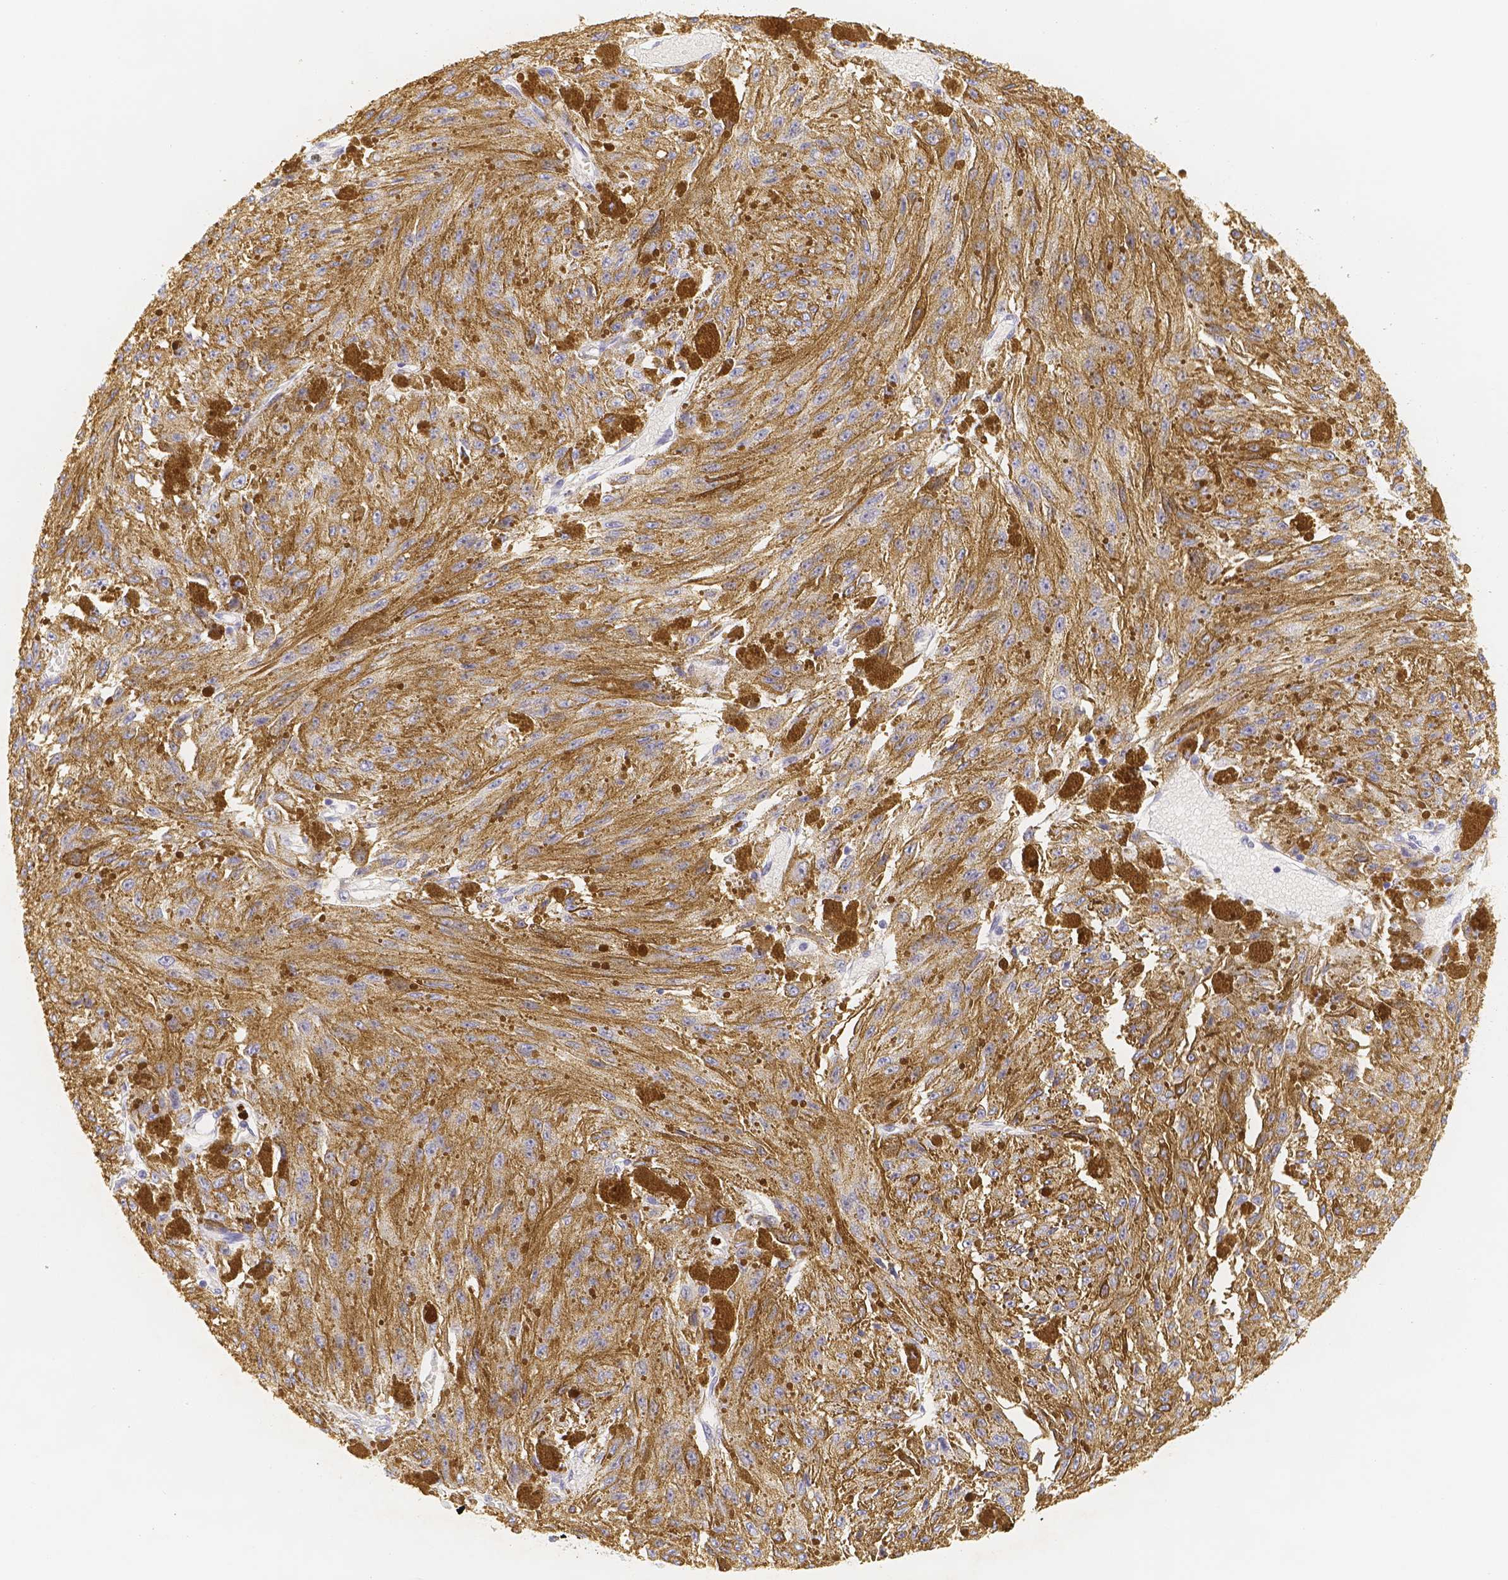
{"staining": {"intensity": "moderate", "quantity": ">75%", "location": "cytoplasmic/membranous"}, "tissue": "melanoma", "cell_type": "Tumor cells", "image_type": "cancer", "snomed": [{"axis": "morphology", "description": "Malignant melanoma, NOS"}, {"axis": "topography", "description": "Other"}], "caption": "A high-resolution photomicrograph shows immunohistochemistry (IHC) staining of malignant melanoma, which exhibits moderate cytoplasmic/membranous staining in approximately >75% of tumor cells.", "gene": "PADI4", "patient": {"sex": "male", "age": 79}}